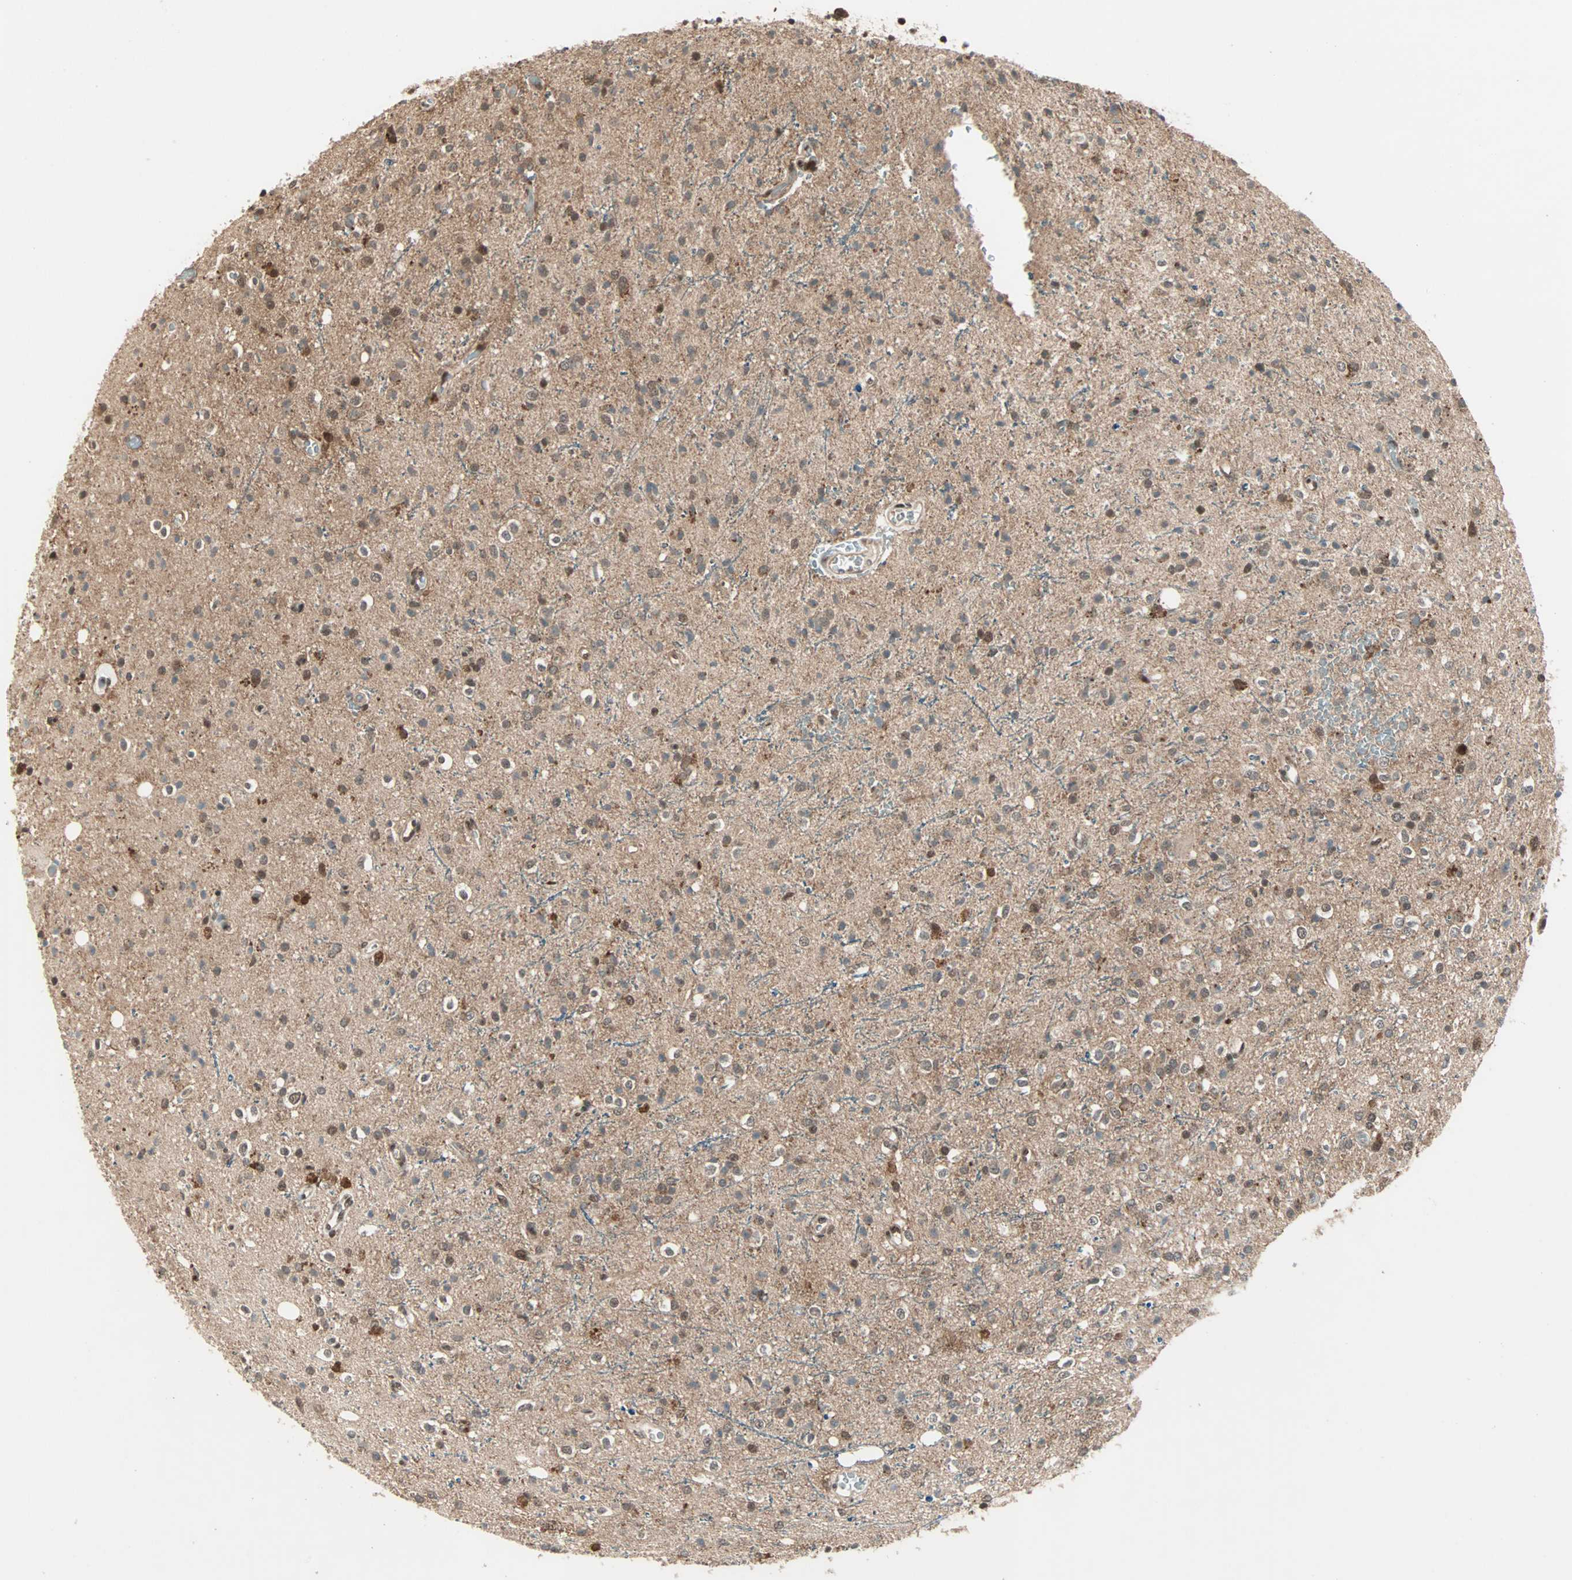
{"staining": {"intensity": "moderate", "quantity": "<25%", "location": "nuclear"}, "tissue": "glioma", "cell_type": "Tumor cells", "image_type": "cancer", "snomed": [{"axis": "morphology", "description": "Glioma, malignant, High grade"}, {"axis": "topography", "description": "Brain"}], "caption": "IHC histopathology image of glioma stained for a protein (brown), which demonstrates low levels of moderate nuclear expression in approximately <25% of tumor cells.", "gene": "ZNF701", "patient": {"sex": "male", "age": 47}}